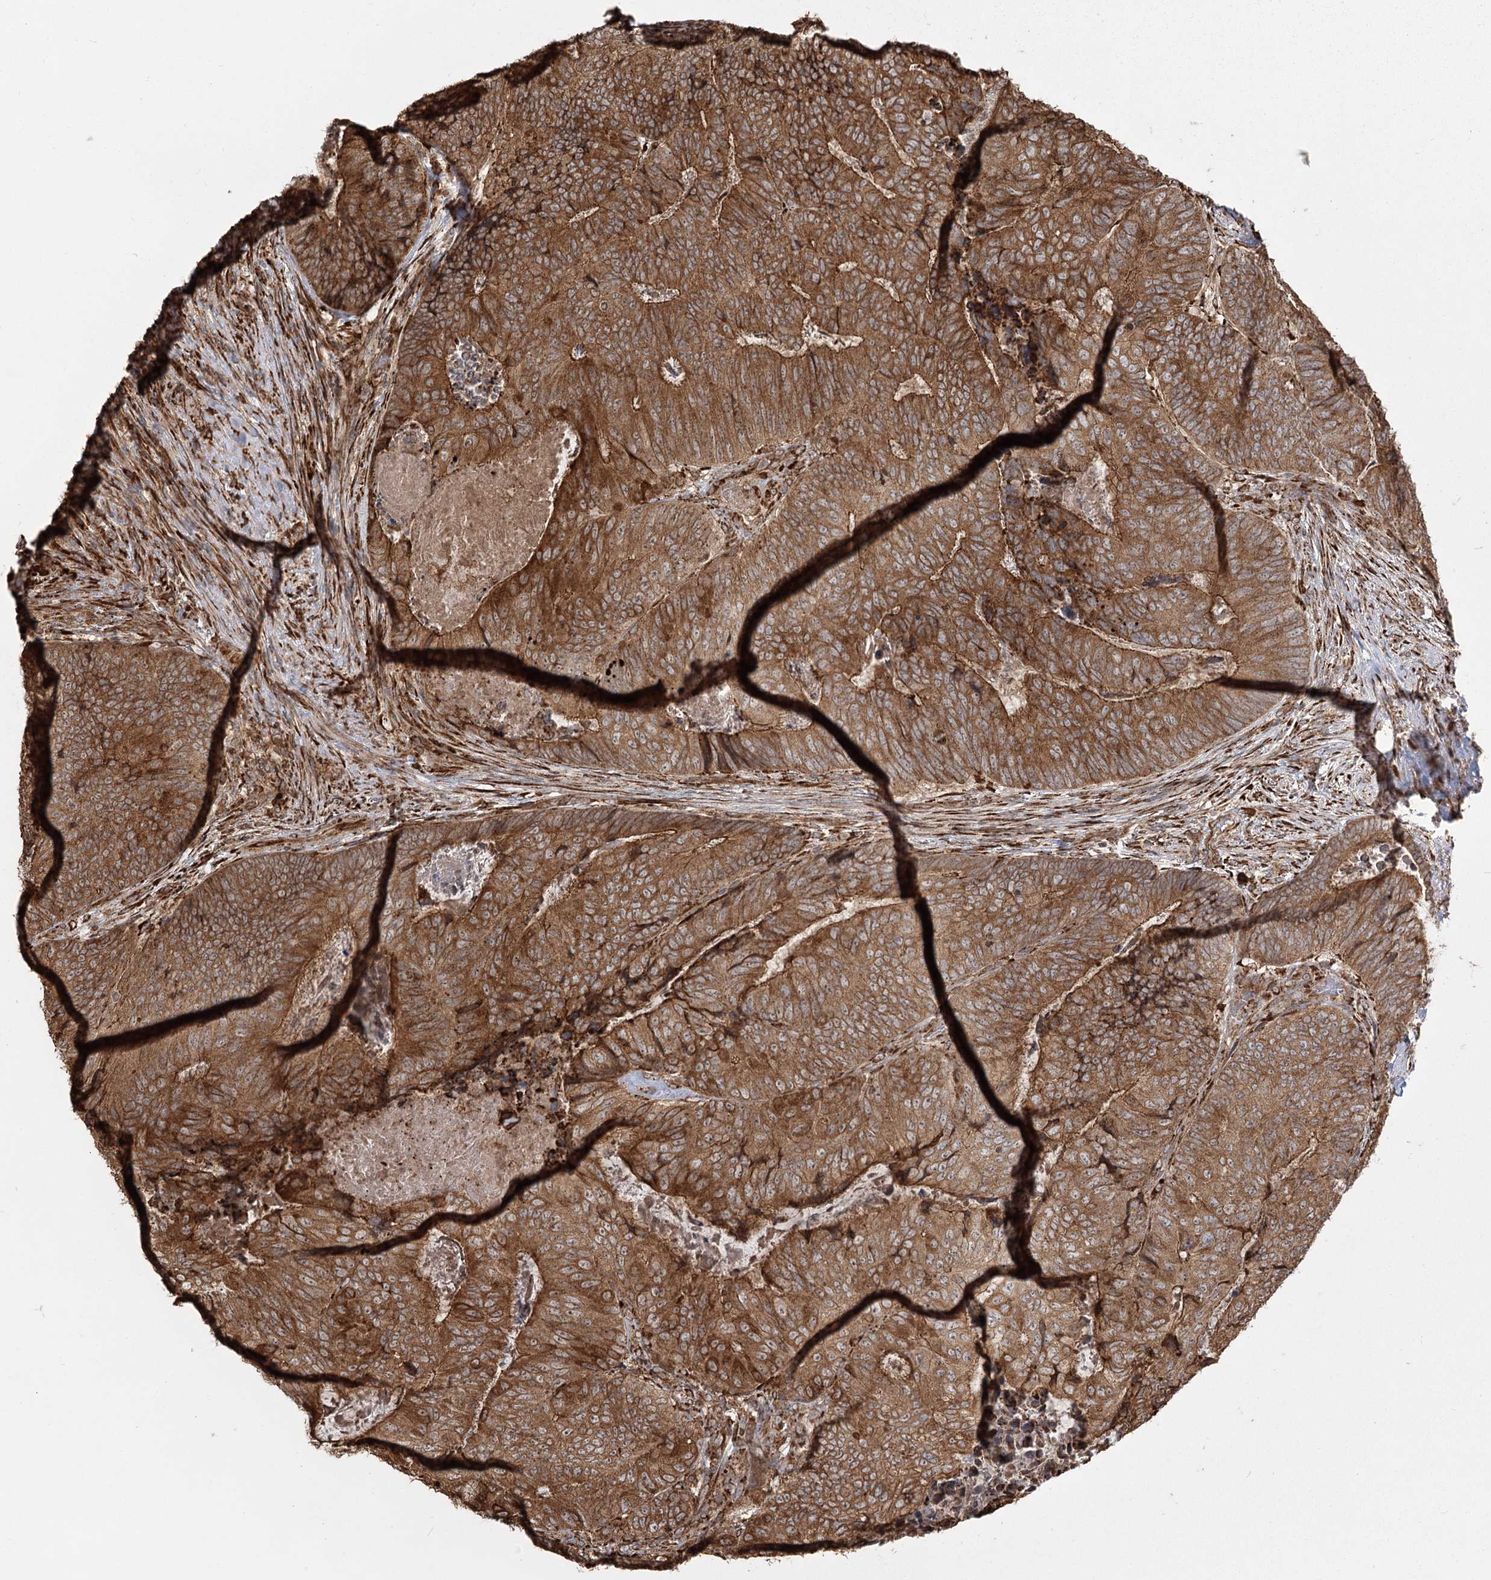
{"staining": {"intensity": "moderate", "quantity": ">75%", "location": "cytoplasmic/membranous"}, "tissue": "colorectal cancer", "cell_type": "Tumor cells", "image_type": "cancer", "snomed": [{"axis": "morphology", "description": "Adenocarcinoma, NOS"}, {"axis": "topography", "description": "Colon"}], "caption": "Immunohistochemical staining of human colorectal cancer (adenocarcinoma) displays medium levels of moderate cytoplasmic/membranous positivity in about >75% of tumor cells. (DAB IHC with brightfield microscopy, high magnification).", "gene": "FAM13A", "patient": {"sex": "female", "age": 67}}